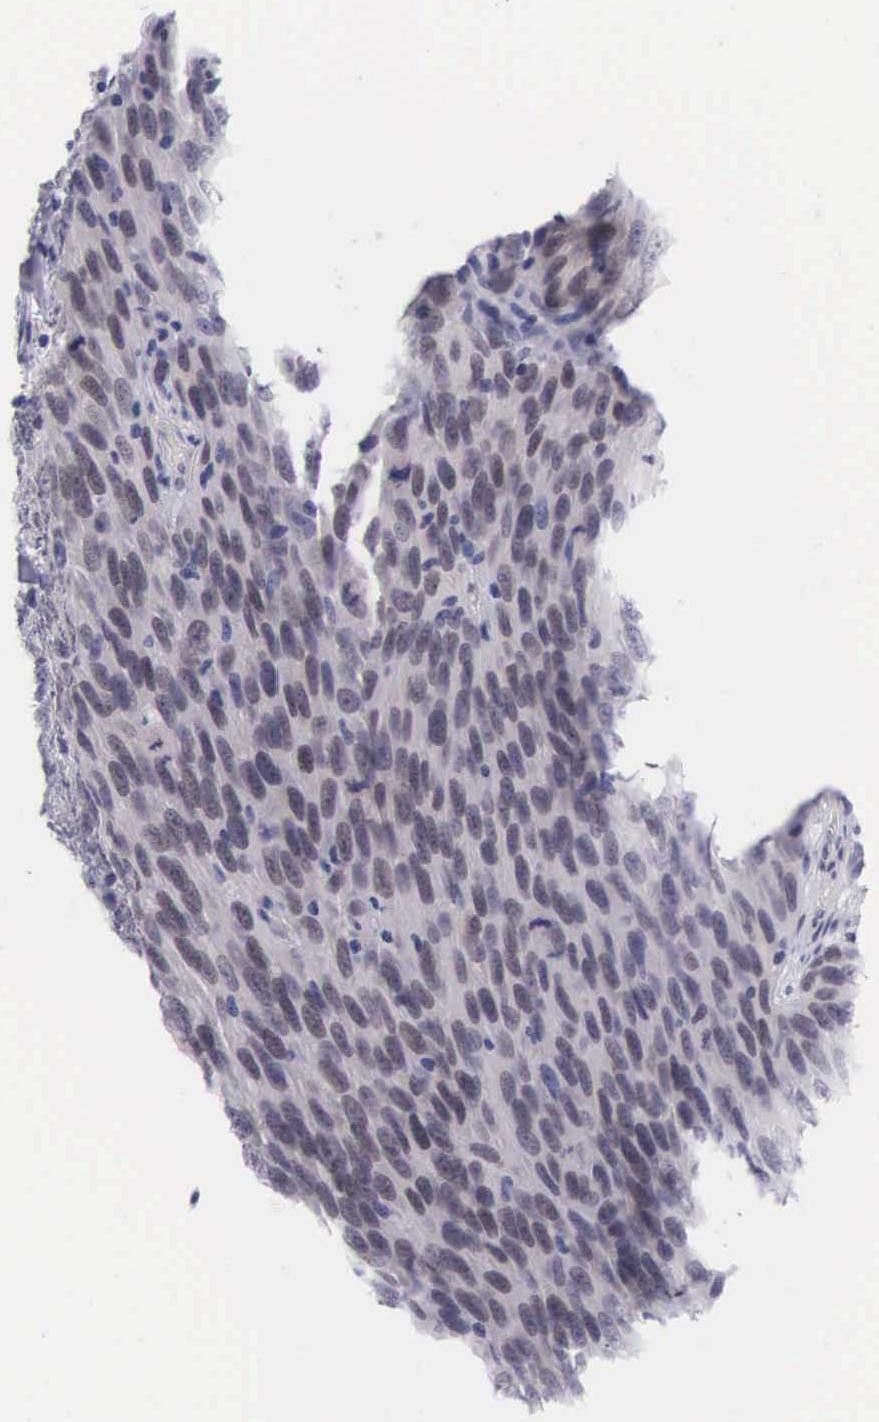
{"staining": {"intensity": "negative", "quantity": "none", "location": "none"}, "tissue": "melanoma", "cell_type": "Tumor cells", "image_type": "cancer", "snomed": [{"axis": "morphology", "description": "Malignant melanoma, NOS"}, {"axis": "topography", "description": "Skin"}], "caption": "Human malignant melanoma stained for a protein using immunohistochemistry shows no positivity in tumor cells.", "gene": "SOX11", "patient": {"sex": "male", "age": 76}}